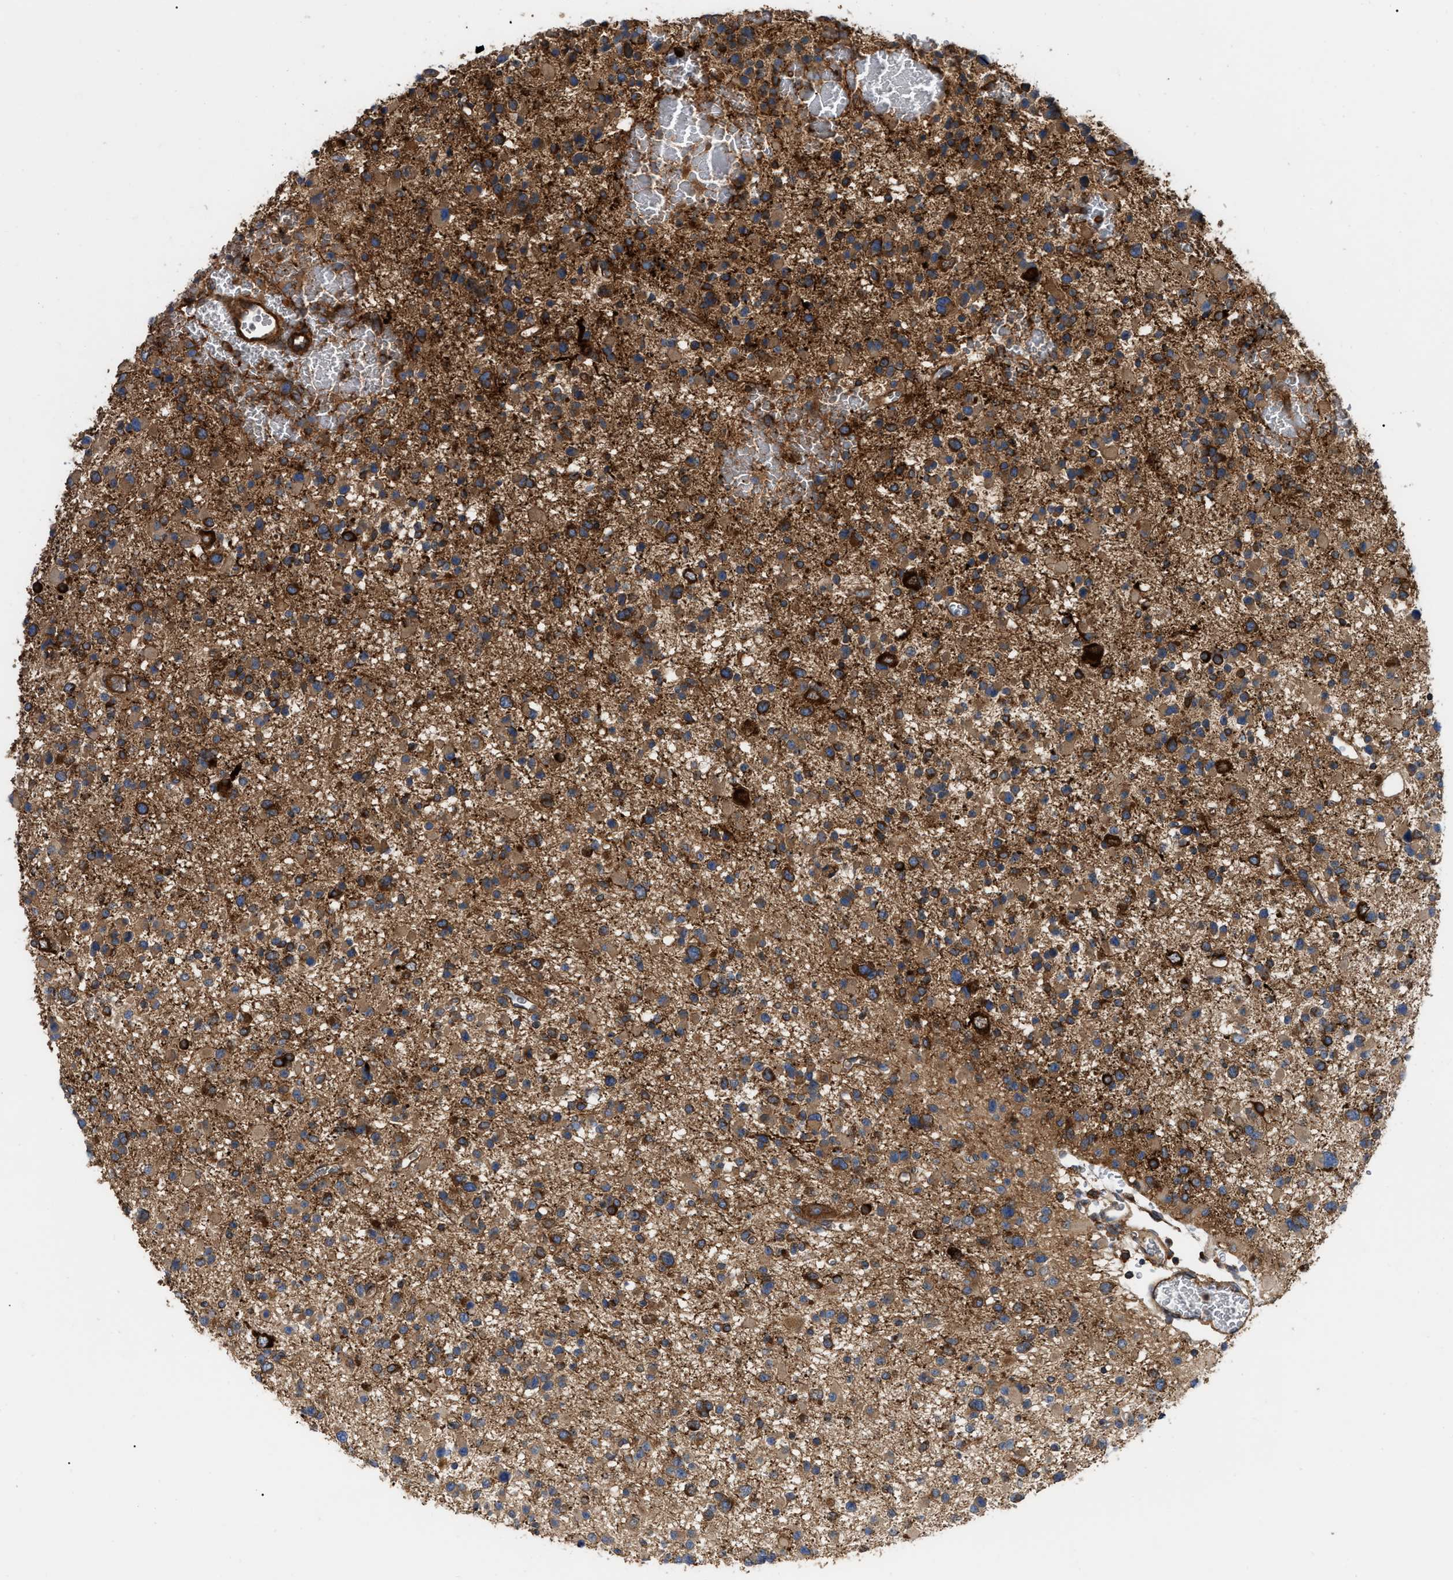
{"staining": {"intensity": "strong", "quantity": ">75%", "location": "cytoplasmic/membranous"}, "tissue": "glioma", "cell_type": "Tumor cells", "image_type": "cancer", "snomed": [{"axis": "morphology", "description": "Glioma, malignant, Low grade"}, {"axis": "topography", "description": "Brain"}], "caption": "Low-grade glioma (malignant) stained with DAB (3,3'-diaminobenzidine) IHC displays high levels of strong cytoplasmic/membranous expression in about >75% of tumor cells.", "gene": "RABEP1", "patient": {"sex": "female", "age": 22}}